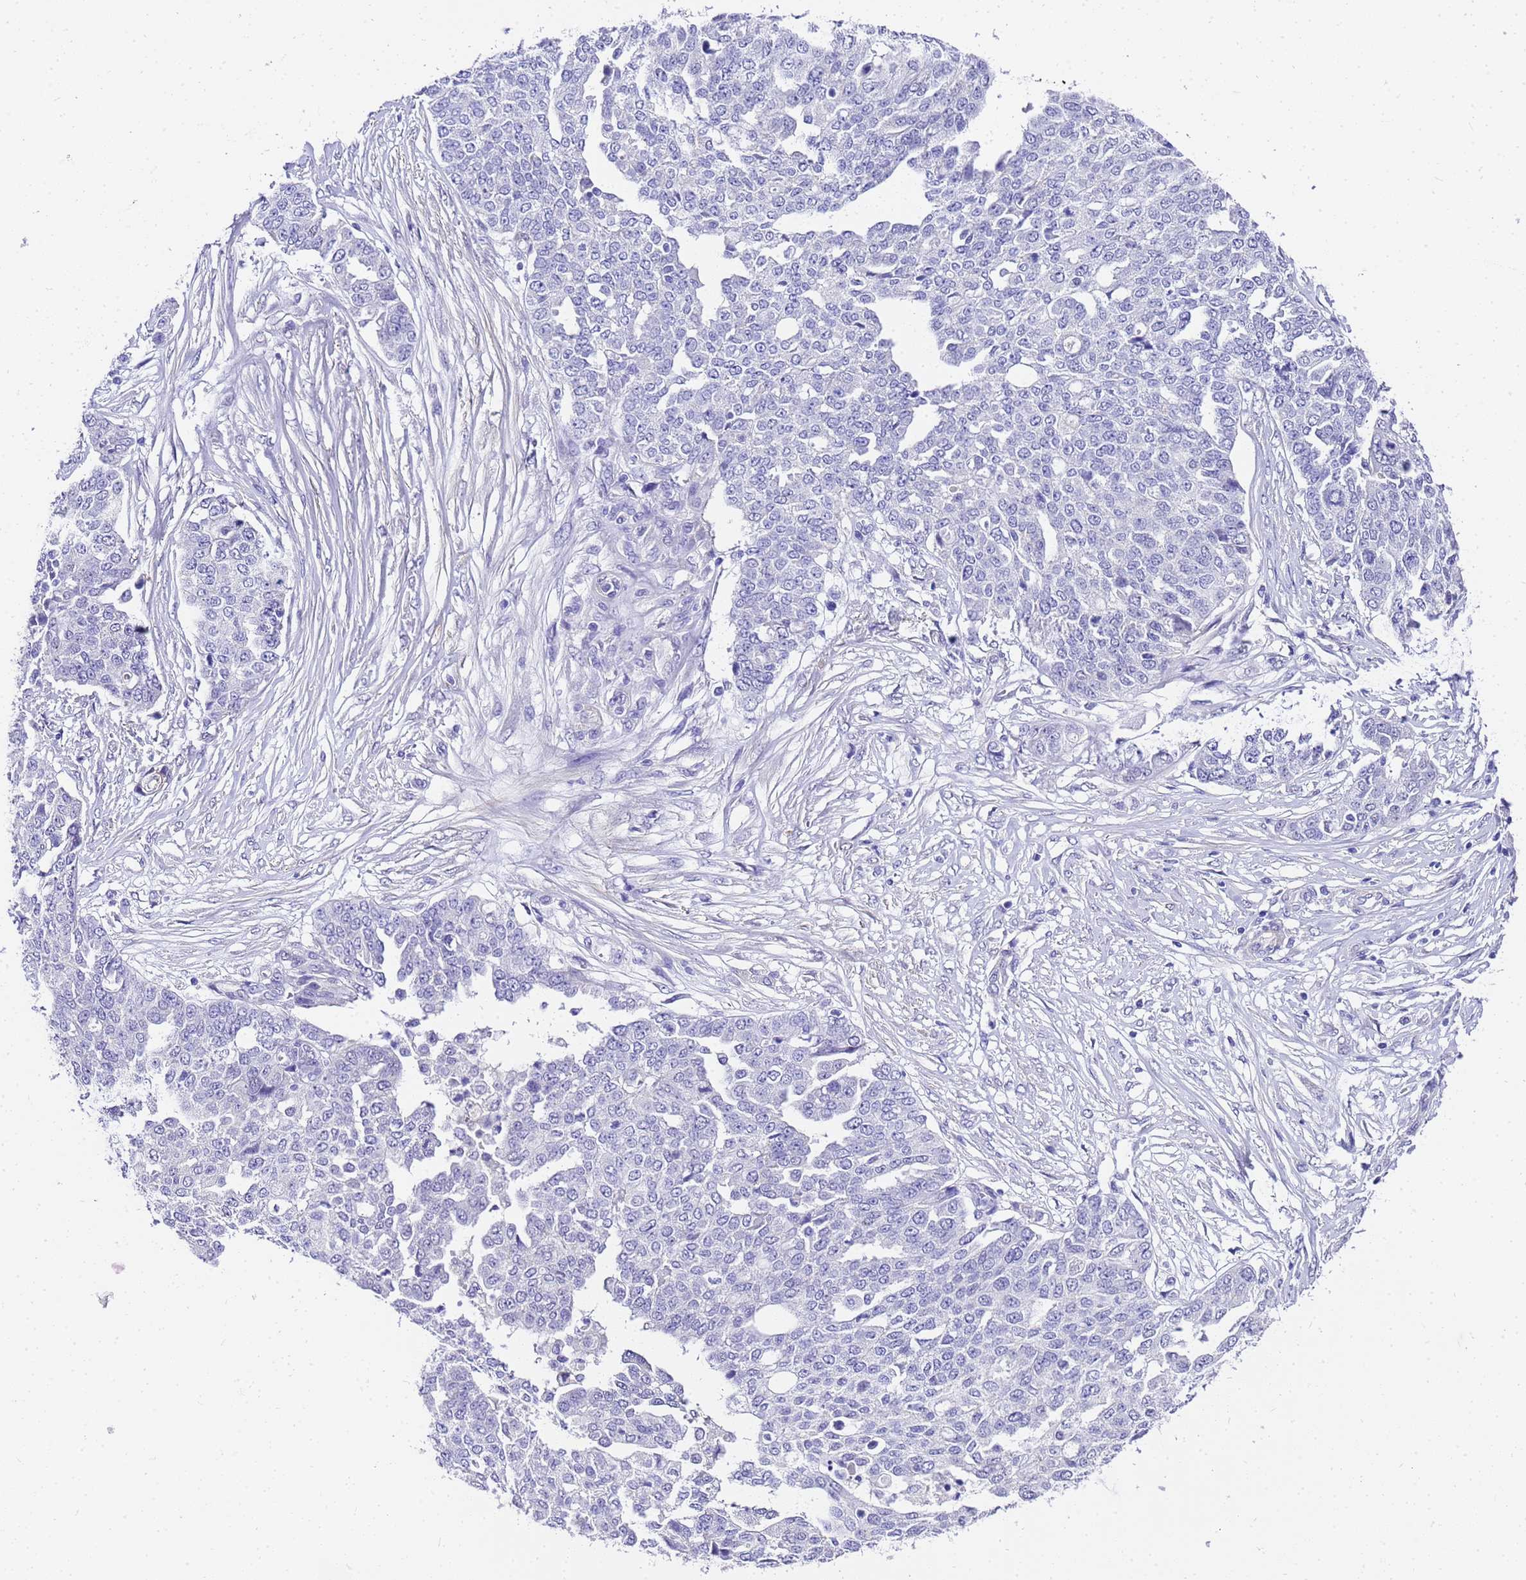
{"staining": {"intensity": "negative", "quantity": "none", "location": "none"}, "tissue": "ovarian cancer", "cell_type": "Tumor cells", "image_type": "cancer", "snomed": [{"axis": "morphology", "description": "Cystadenocarcinoma, serous, NOS"}, {"axis": "topography", "description": "Soft tissue"}, {"axis": "topography", "description": "Ovary"}], "caption": "DAB (3,3'-diaminobenzidine) immunohistochemical staining of human ovarian cancer displays no significant staining in tumor cells.", "gene": "HSPB6", "patient": {"sex": "female", "age": 57}}